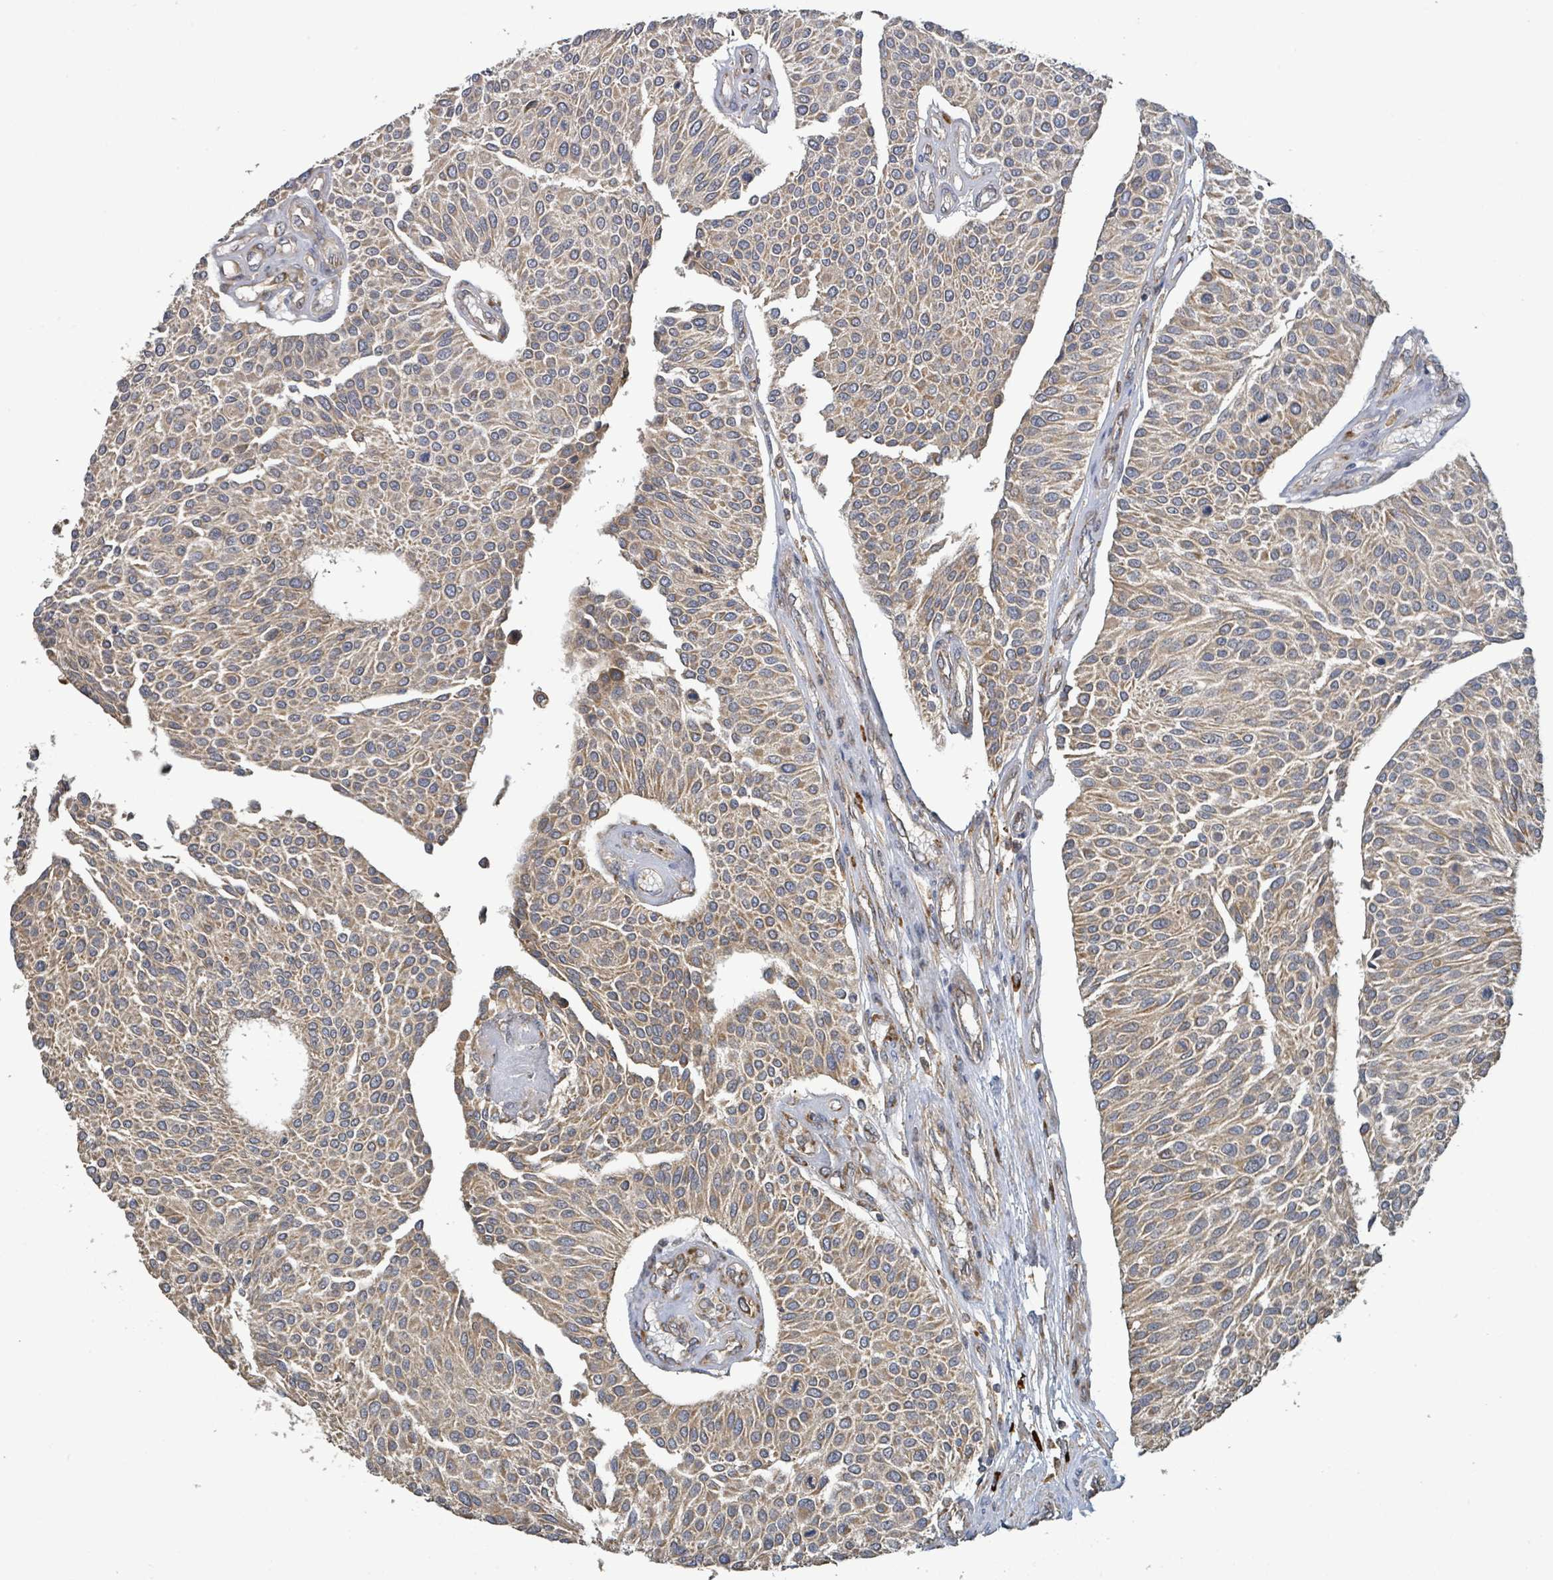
{"staining": {"intensity": "weak", "quantity": ">75%", "location": "cytoplasmic/membranous"}, "tissue": "urothelial cancer", "cell_type": "Tumor cells", "image_type": "cancer", "snomed": [{"axis": "morphology", "description": "Urothelial carcinoma, NOS"}, {"axis": "topography", "description": "Urinary bladder"}], "caption": "IHC of urothelial cancer demonstrates low levels of weak cytoplasmic/membranous expression in about >75% of tumor cells. The staining was performed using DAB (3,3'-diaminobenzidine) to visualize the protein expression in brown, while the nuclei were stained in blue with hematoxylin (Magnification: 20x).", "gene": "STARD4", "patient": {"sex": "male", "age": 55}}